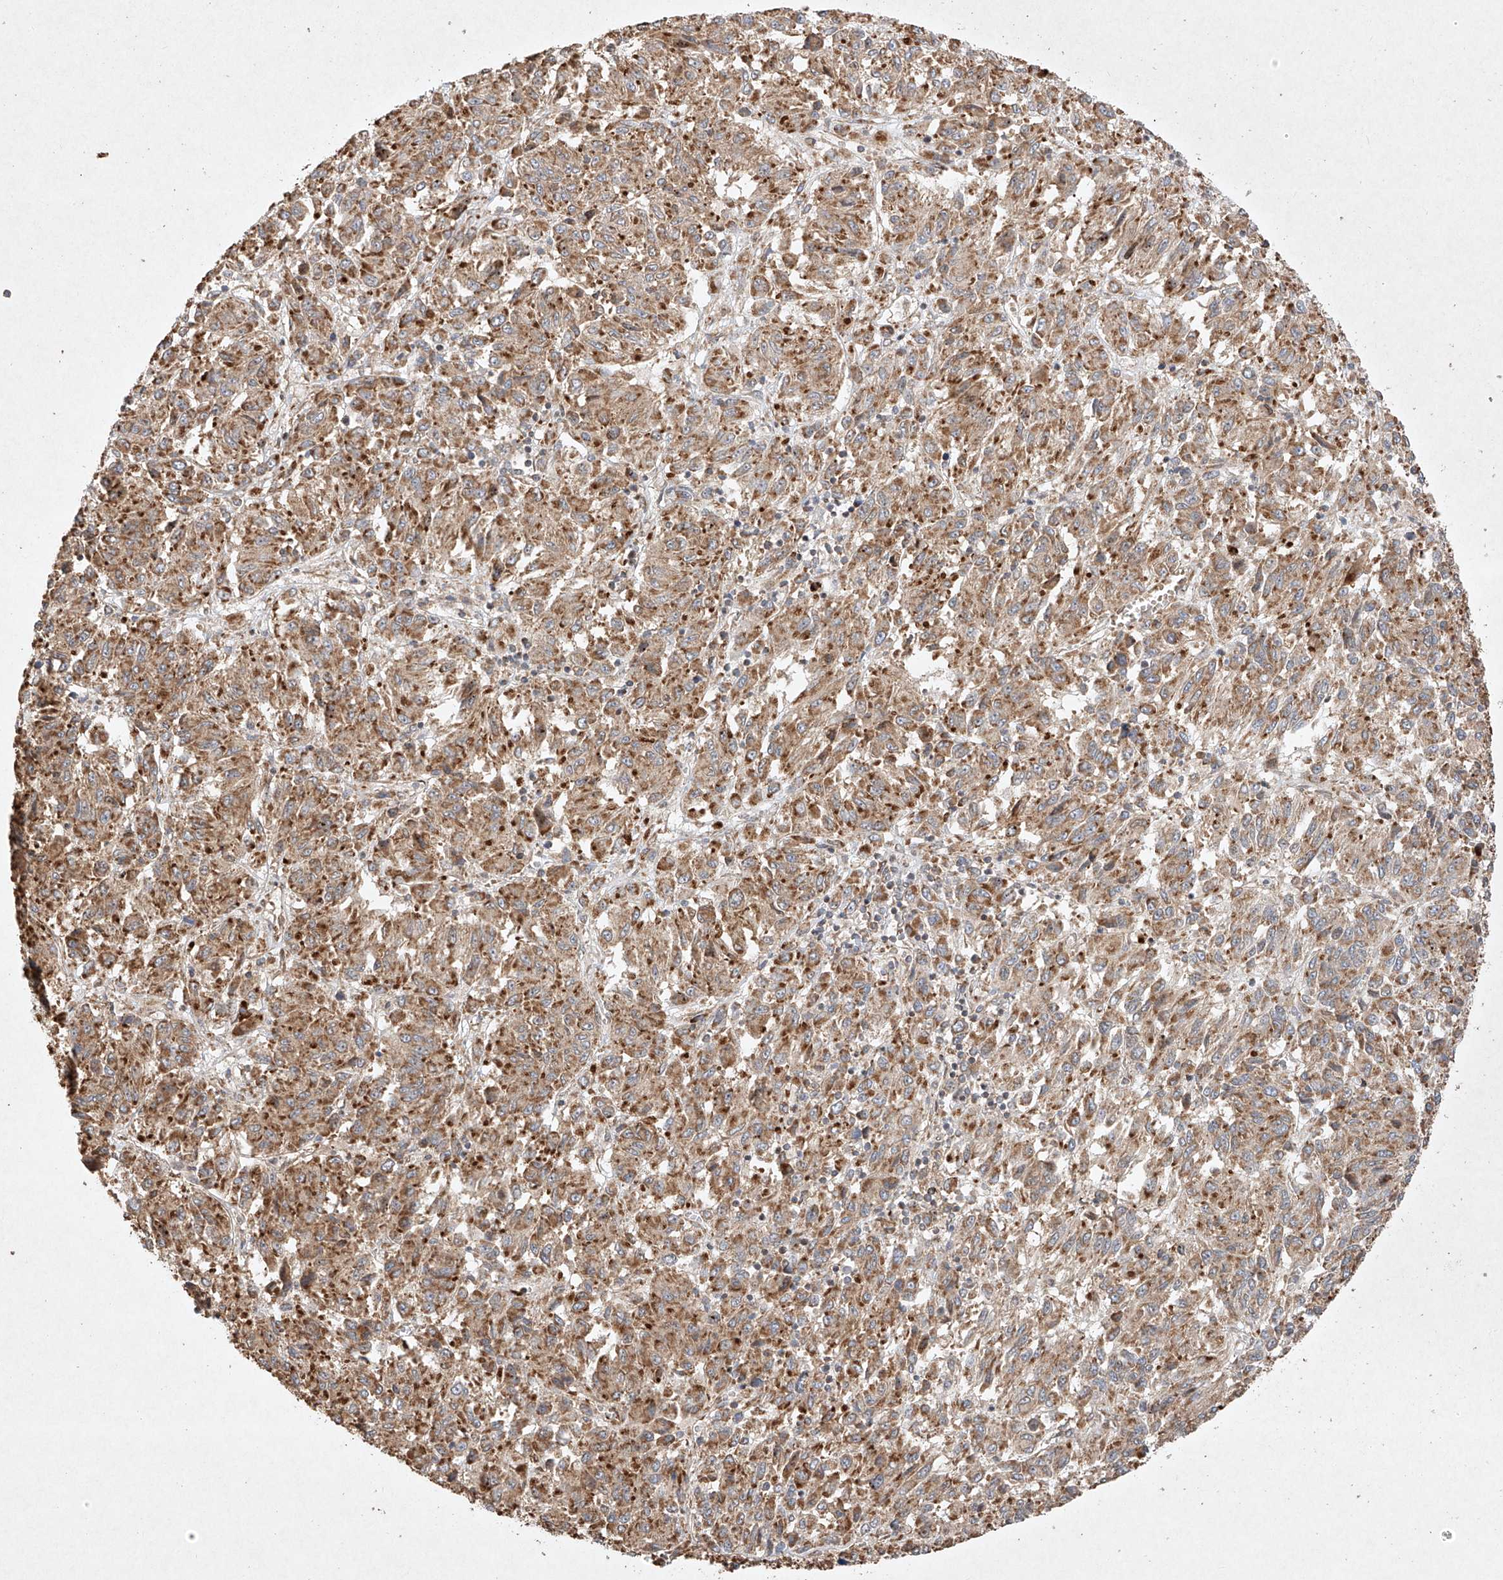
{"staining": {"intensity": "moderate", "quantity": ">75%", "location": "cytoplasmic/membranous"}, "tissue": "melanoma", "cell_type": "Tumor cells", "image_type": "cancer", "snomed": [{"axis": "morphology", "description": "Malignant melanoma, Metastatic site"}, {"axis": "topography", "description": "Lung"}], "caption": "Tumor cells show moderate cytoplasmic/membranous expression in approximately >75% of cells in malignant melanoma (metastatic site).", "gene": "SEMA3B", "patient": {"sex": "male", "age": 64}}